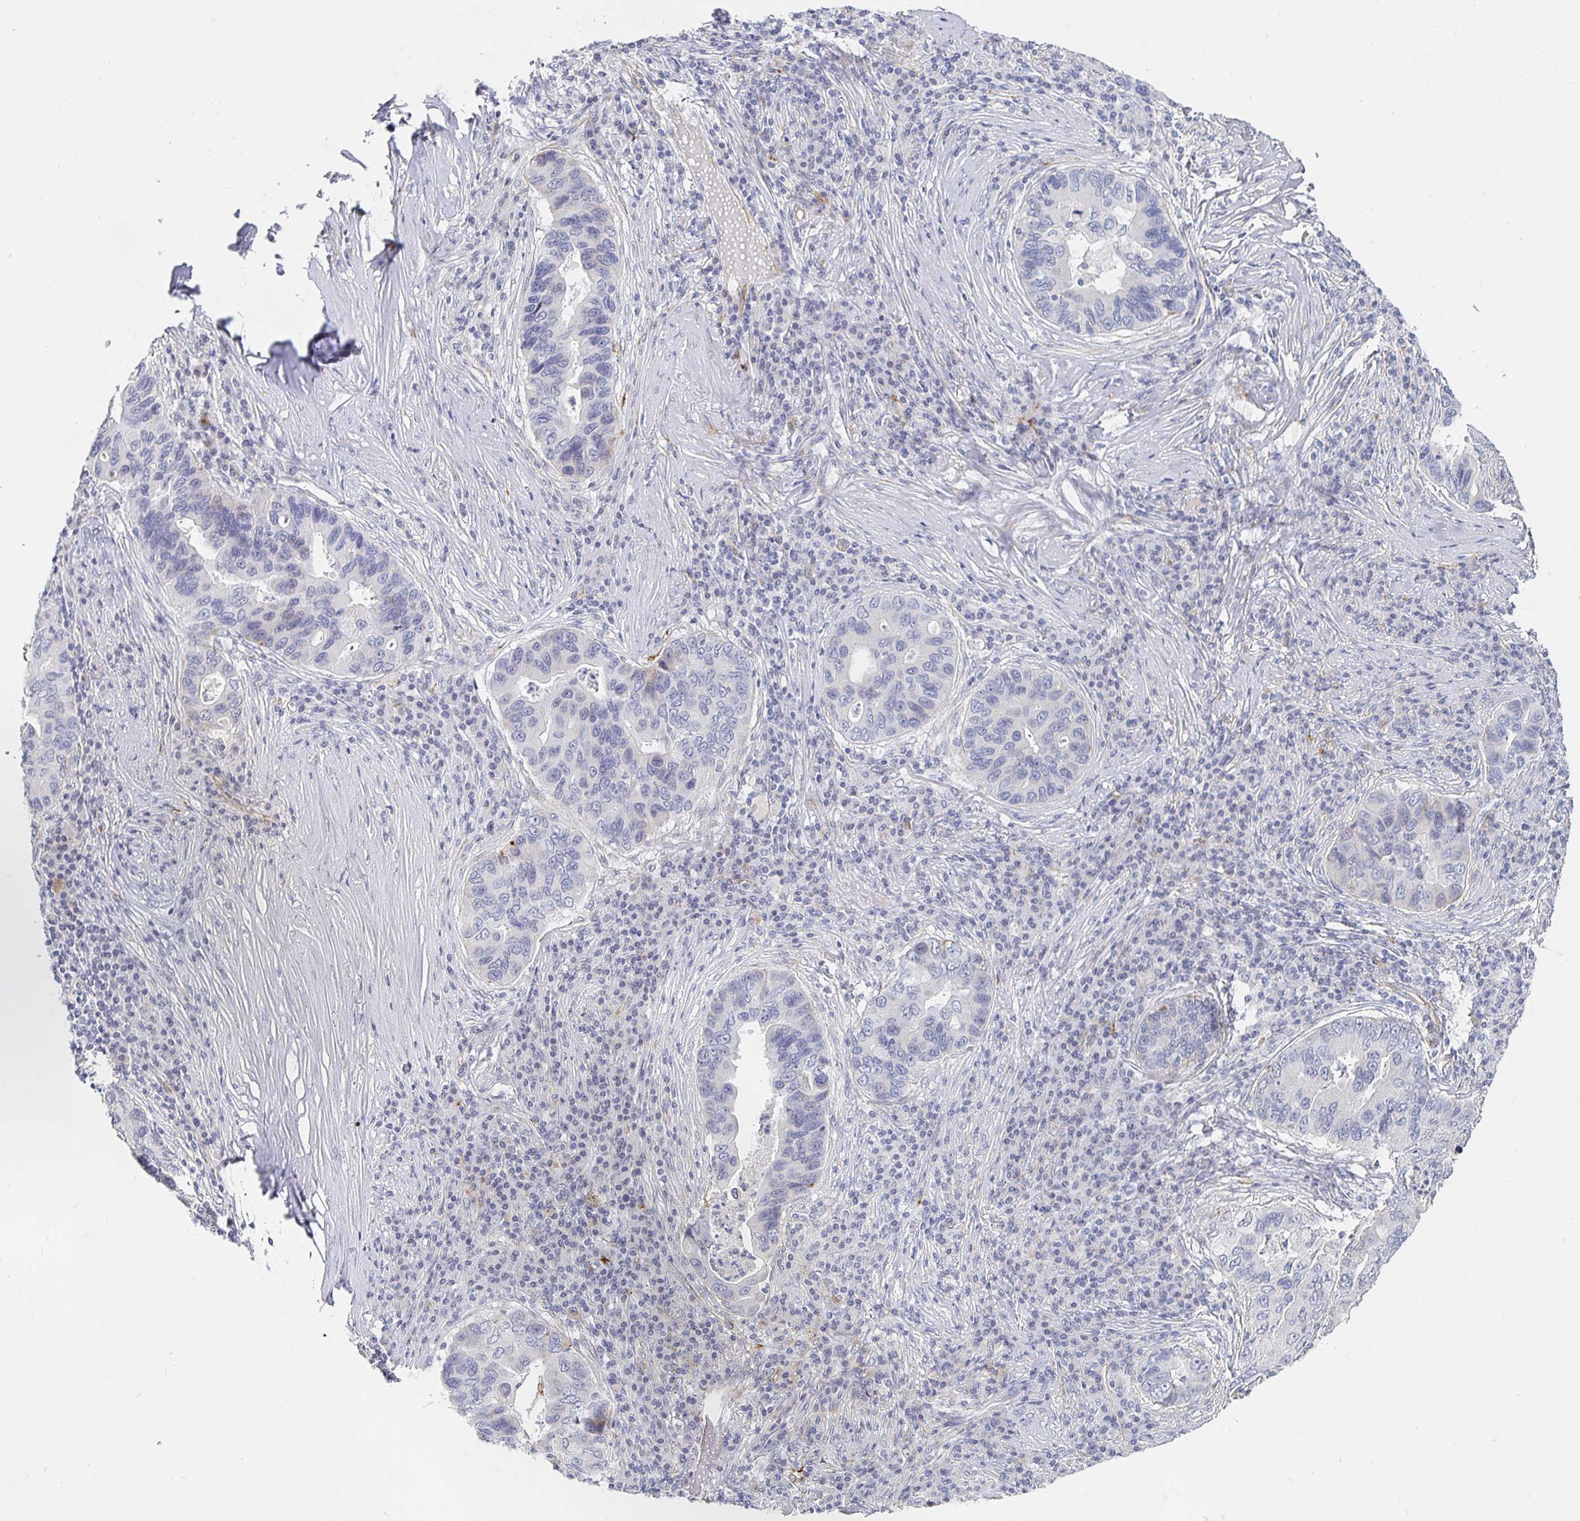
{"staining": {"intensity": "negative", "quantity": "none", "location": "none"}, "tissue": "lung cancer", "cell_type": "Tumor cells", "image_type": "cancer", "snomed": [{"axis": "morphology", "description": "Adenocarcinoma, NOS"}, {"axis": "morphology", "description": "Adenocarcinoma, metastatic, NOS"}, {"axis": "topography", "description": "Lymph node"}, {"axis": "topography", "description": "Lung"}], "caption": "Human lung cancer (adenocarcinoma) stained for a protein using IHC reveals no expression in tumor cells.", "gene": "S100G", "patient": {"sex": "female", "age": 54}}